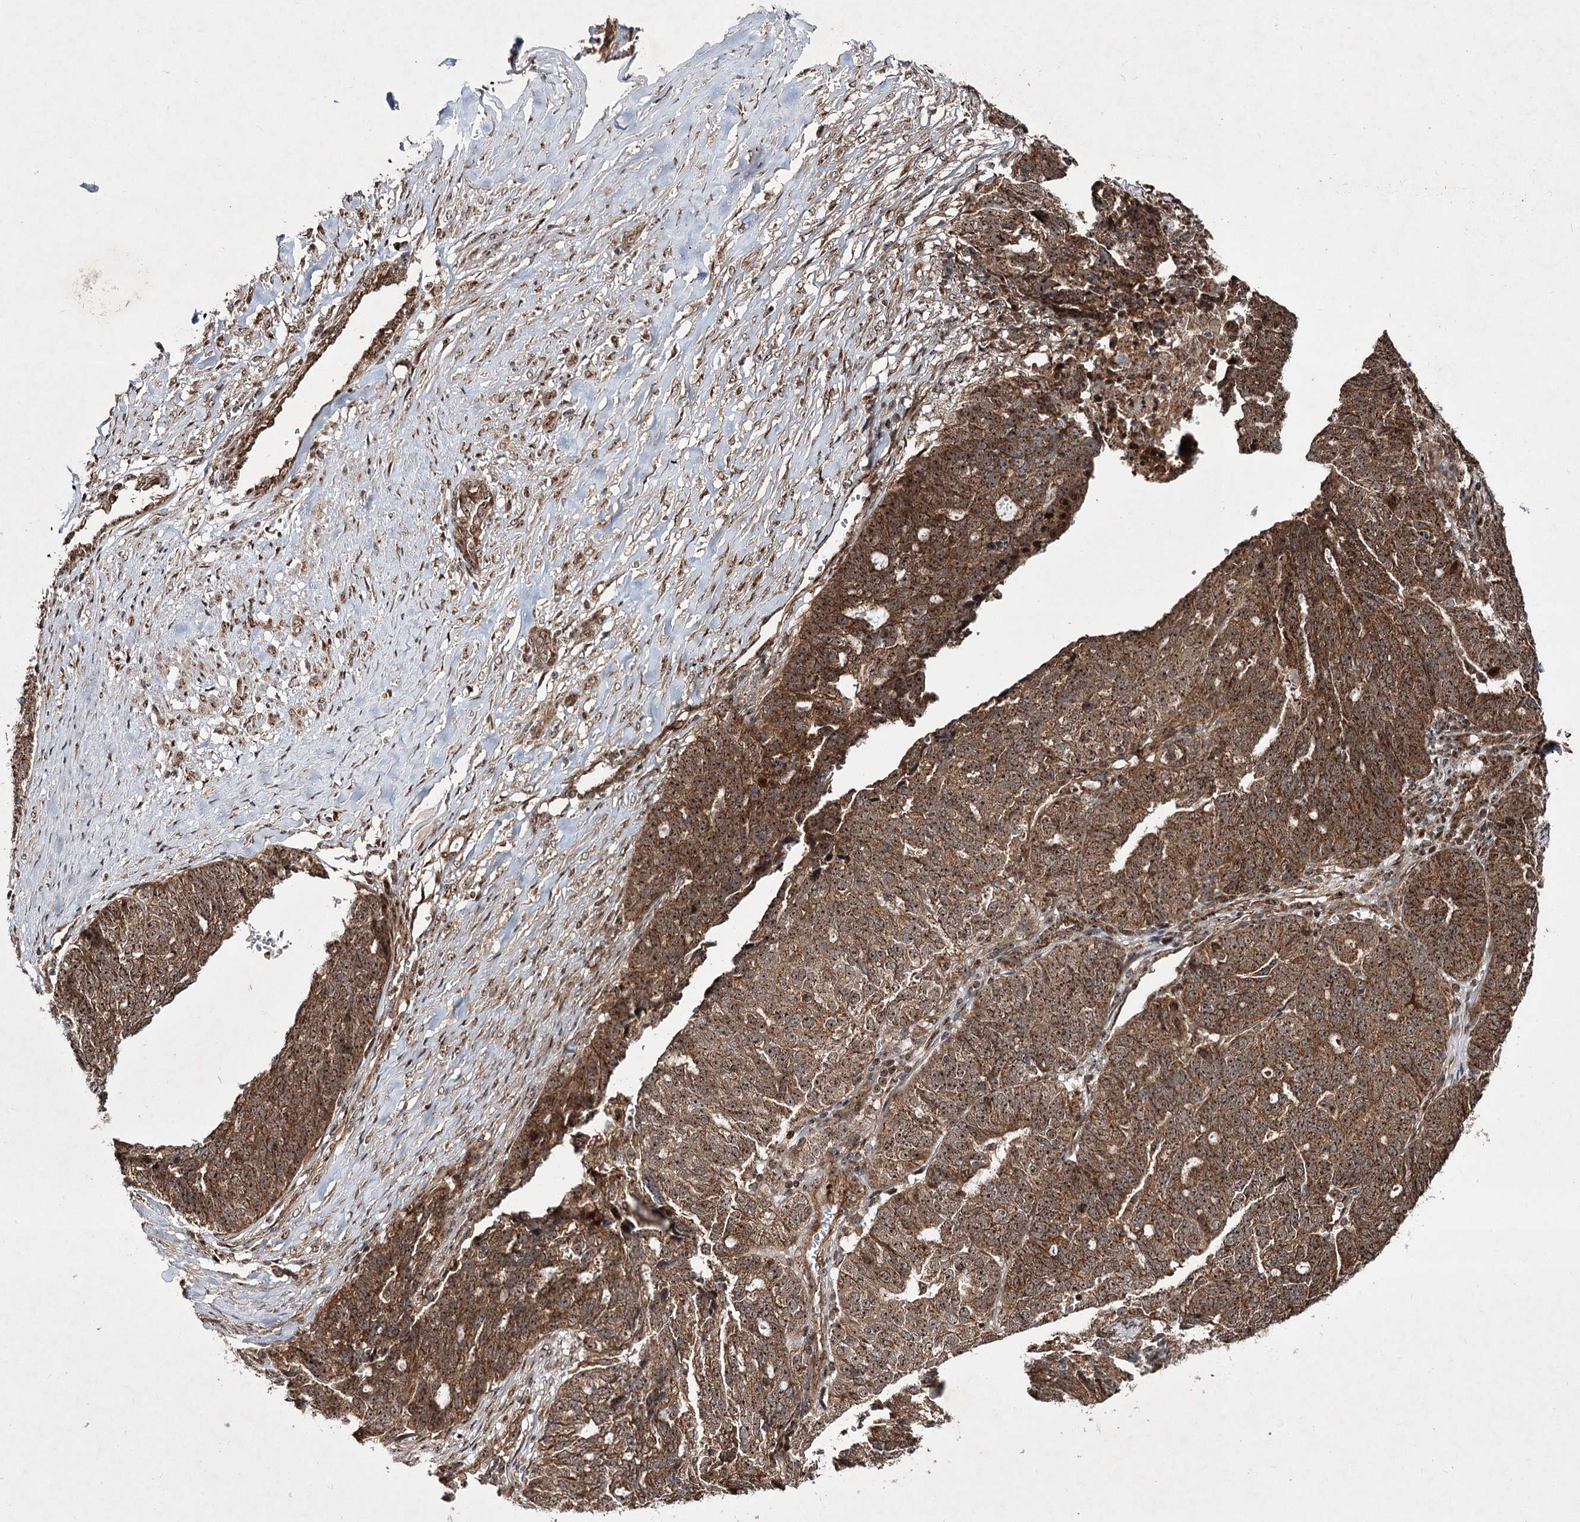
{"staining": {"intensity": "strong", "quantity": ">75%", "location": "cytoplasmic/membranous,nuclear"}, "tissue": "ovarian cancer", "cell_type": "Tumor cells", "image_type": "cancer", "snomed": [{"axis": "morphology", "description": "Cystadenocarcinoma, serous, NOS"}, {"axis": "topography", "description": "Ovary"}], "caption": "Tumor cells show high levels of strong cytoplasmic/membranous and nuclear staining in approximately >75% of cells in ovarian serous cystadenocarcinoma. The staining was performed using DAB, with brown indicating positive protein expression. Nuclei are stained blue with hematoxylin.", "gene": "SERINC5", "patient": {"sex": "female", "age": 59}}